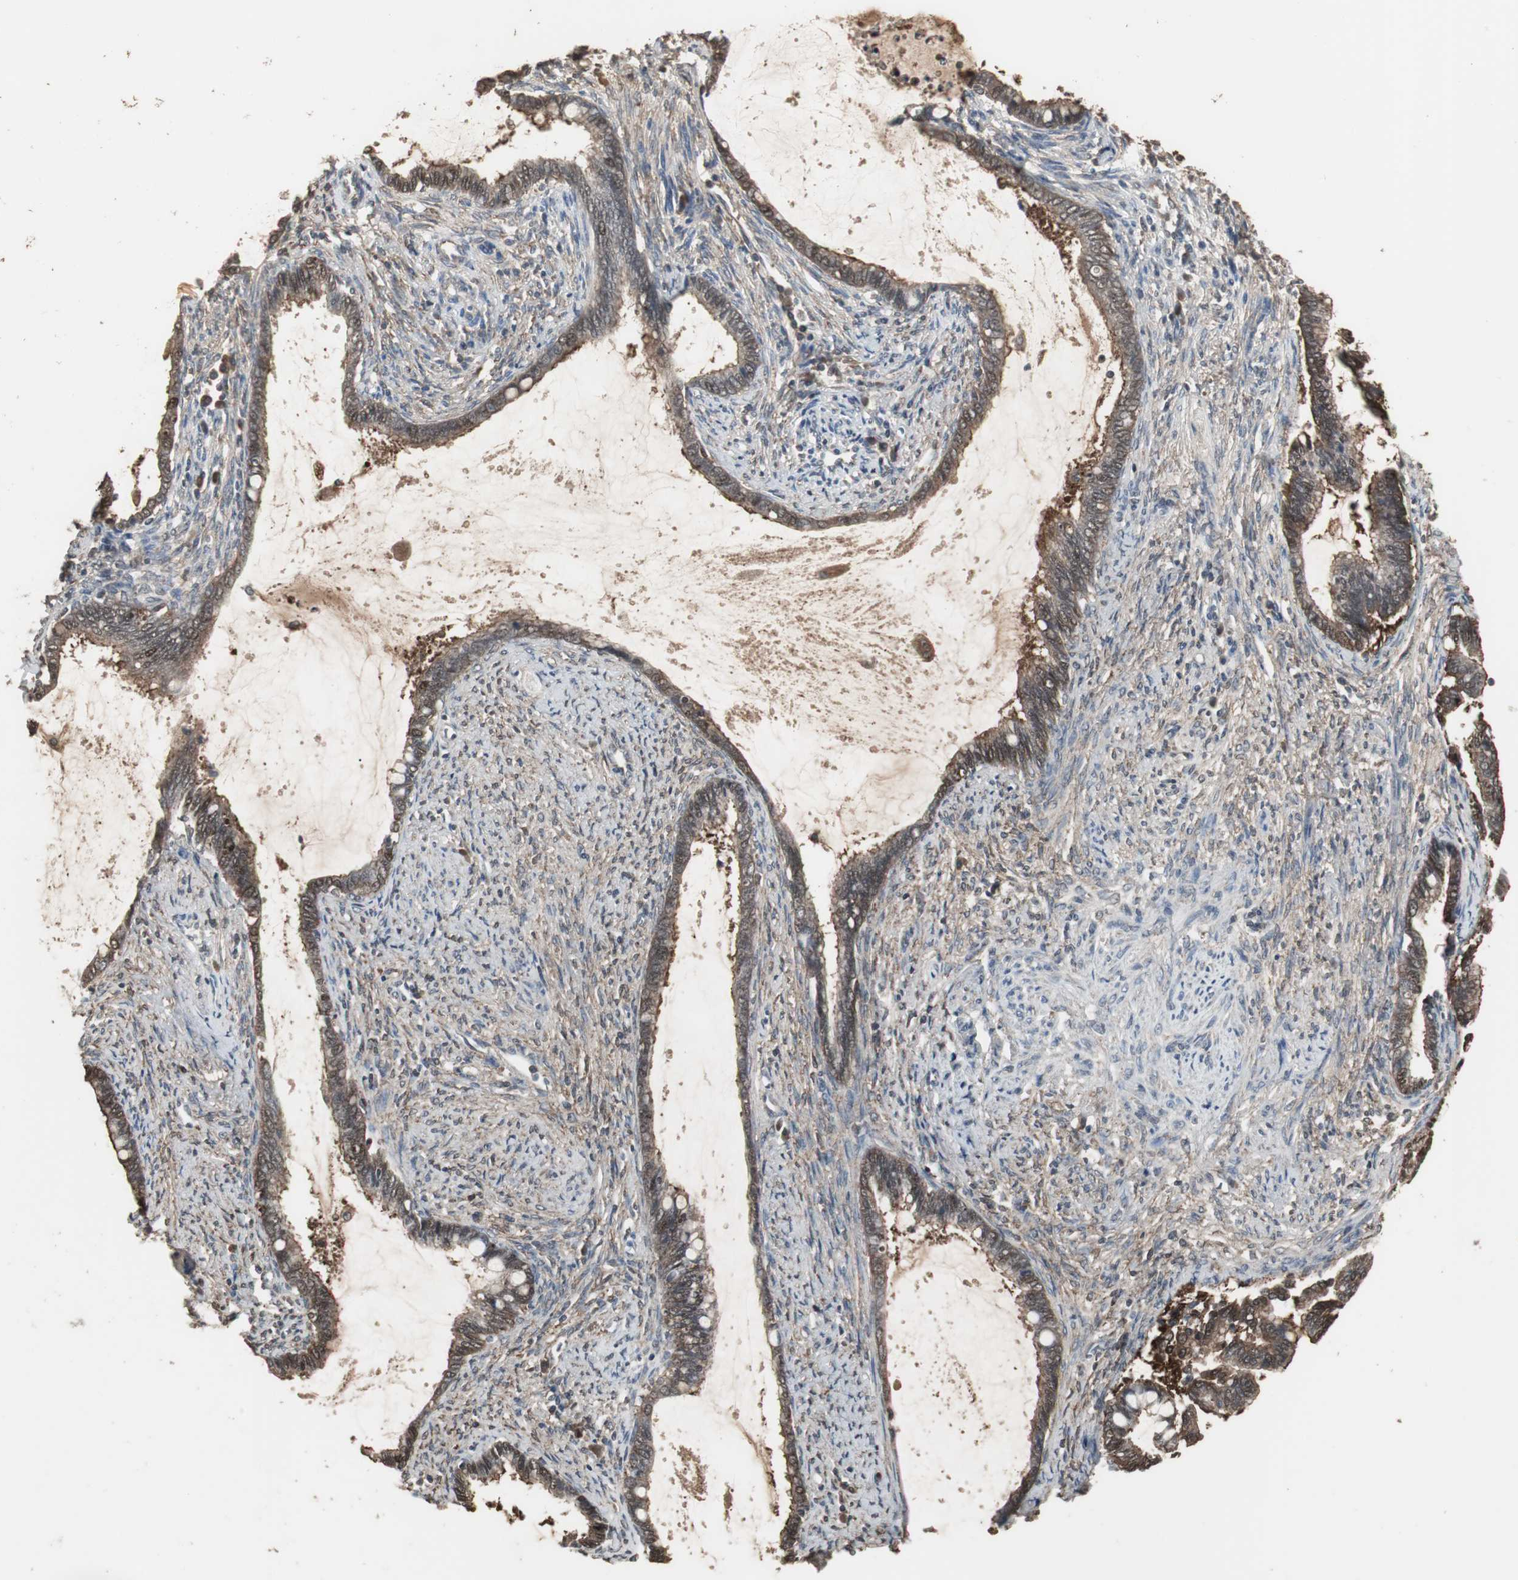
{"staining": {"intensity": "strong", "quantity": ">75%", "location": "cytoplasmic/membranous,nuclear"}, "tissue": "cervical cancer", "cell_type": "Tumor cells", "image_type": "cancer", "snomed": [{"axis": "morphology", "description": "Adenocarcinoma, NOS"}, {"axis": "topography", "description": "Cervix"}], "caption": "Immunohistochemistry micrograph of neoplastic tissue: cervical adenocarcinoma stained using IHC displays high levels of strong protein expression localized specifically in the cytoplasmic/membranous and nuclear of tumor cells, appearing as a cytoplasmic/membranous and nuclear brown color.", "gene": "HPRT1", "patient": {"sex": "female", "age": 44}}